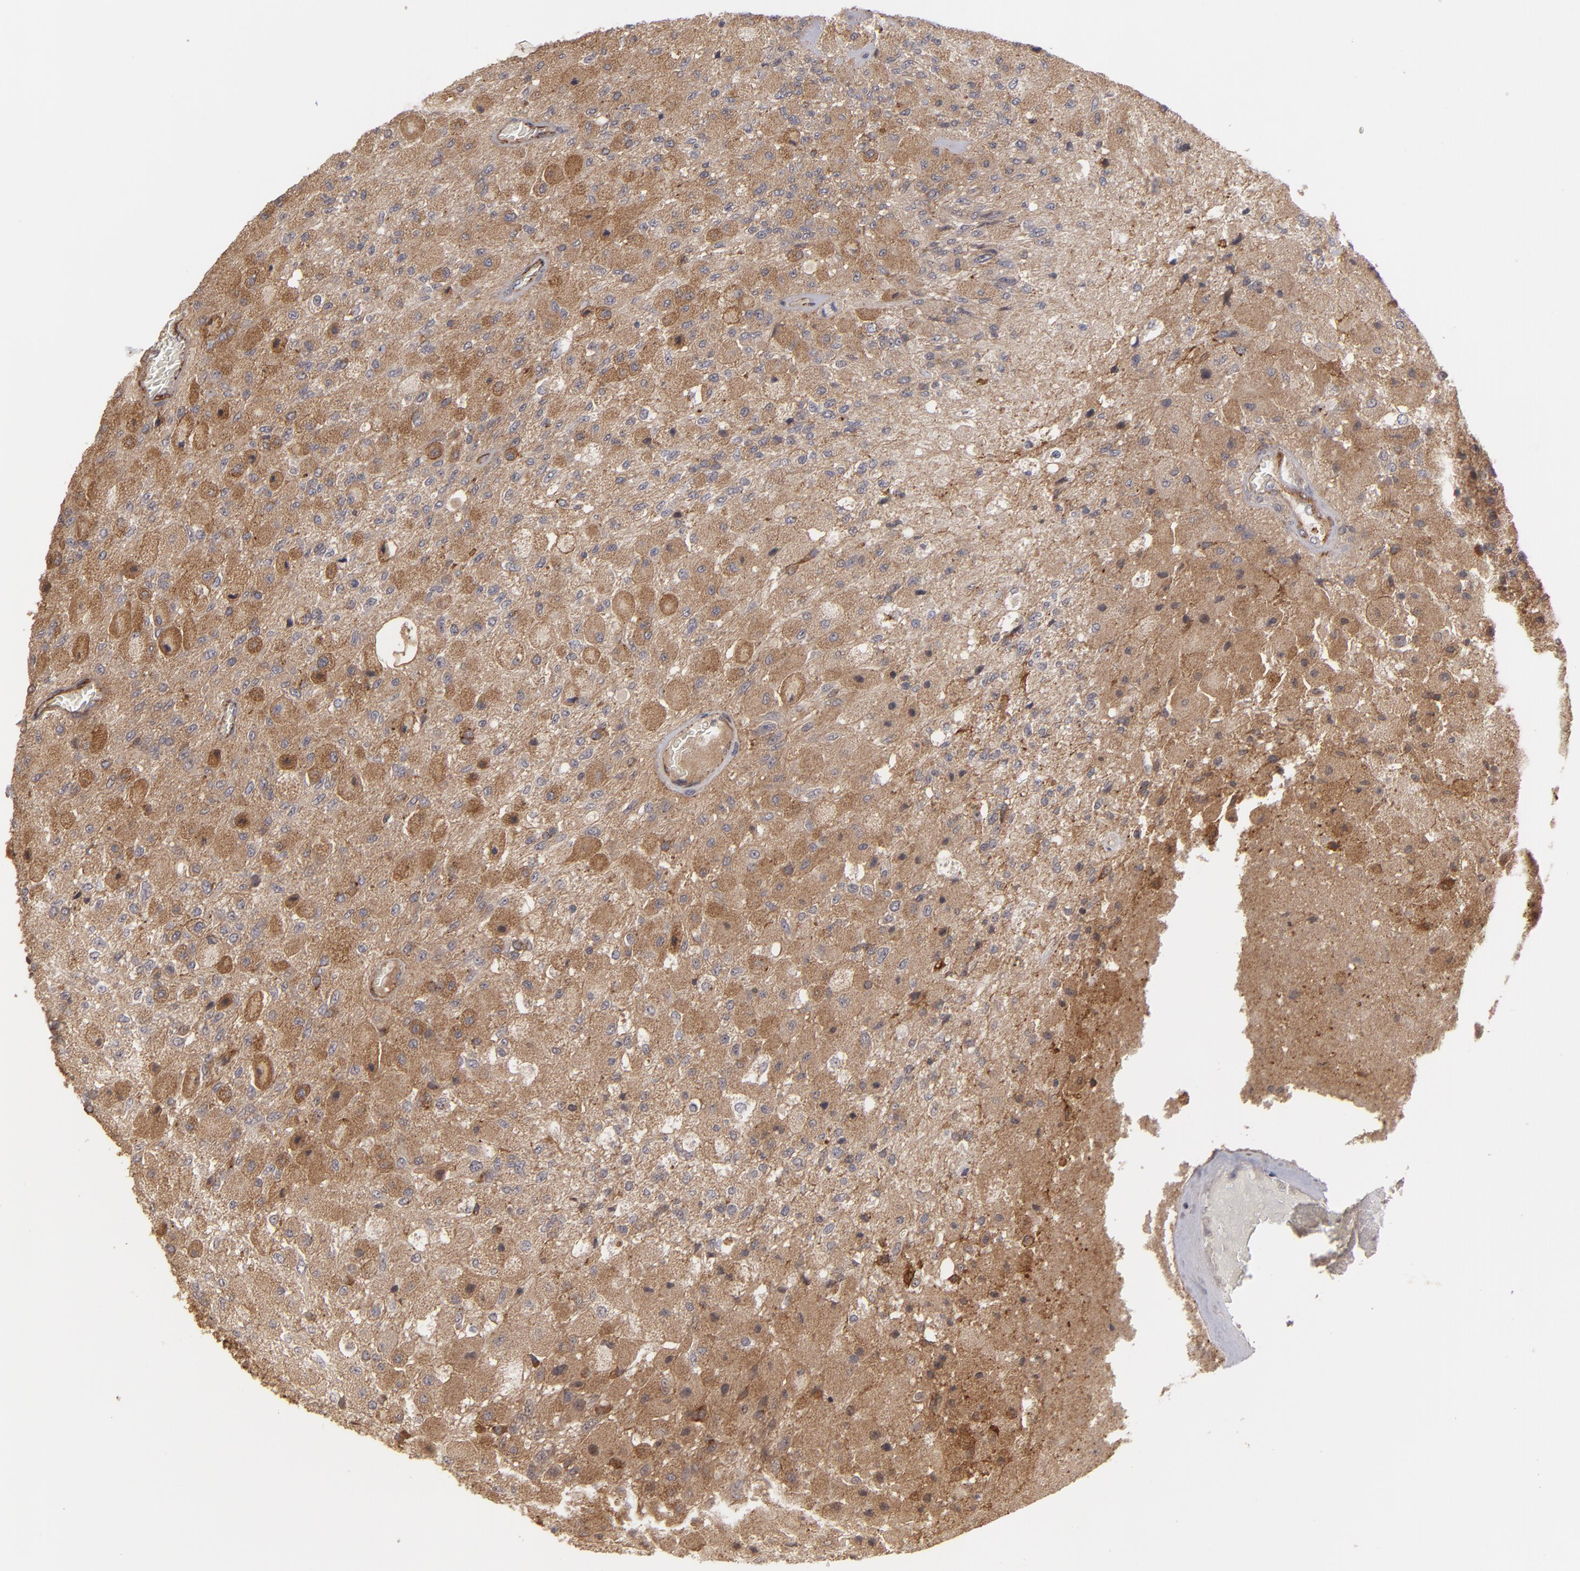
{"staining": {"intensity": "moderate", "quantity": ">75%", "location": "cytoplasmic/membranous"}, "tissue": "glioma", "cell_type": "Tumor cells", "image_type": "cancer", "snomed": [{"axis": "morphology", "description": "Normal tissue, NOS"}, {"axis": "morphology", "description": "Glioma, malignant, High grade"}, {"axis": "topography", "description": "Cerebral cortex"}], "caption": "There is medium levels of moderate cytoplasmic/membranous staining in tumor cells of malignant glioma (high-grade), as demonstrated by immunohistochemical staining (brown color).", "gene": "TJP1", "patient": {"sex": "male", "age": 77}}